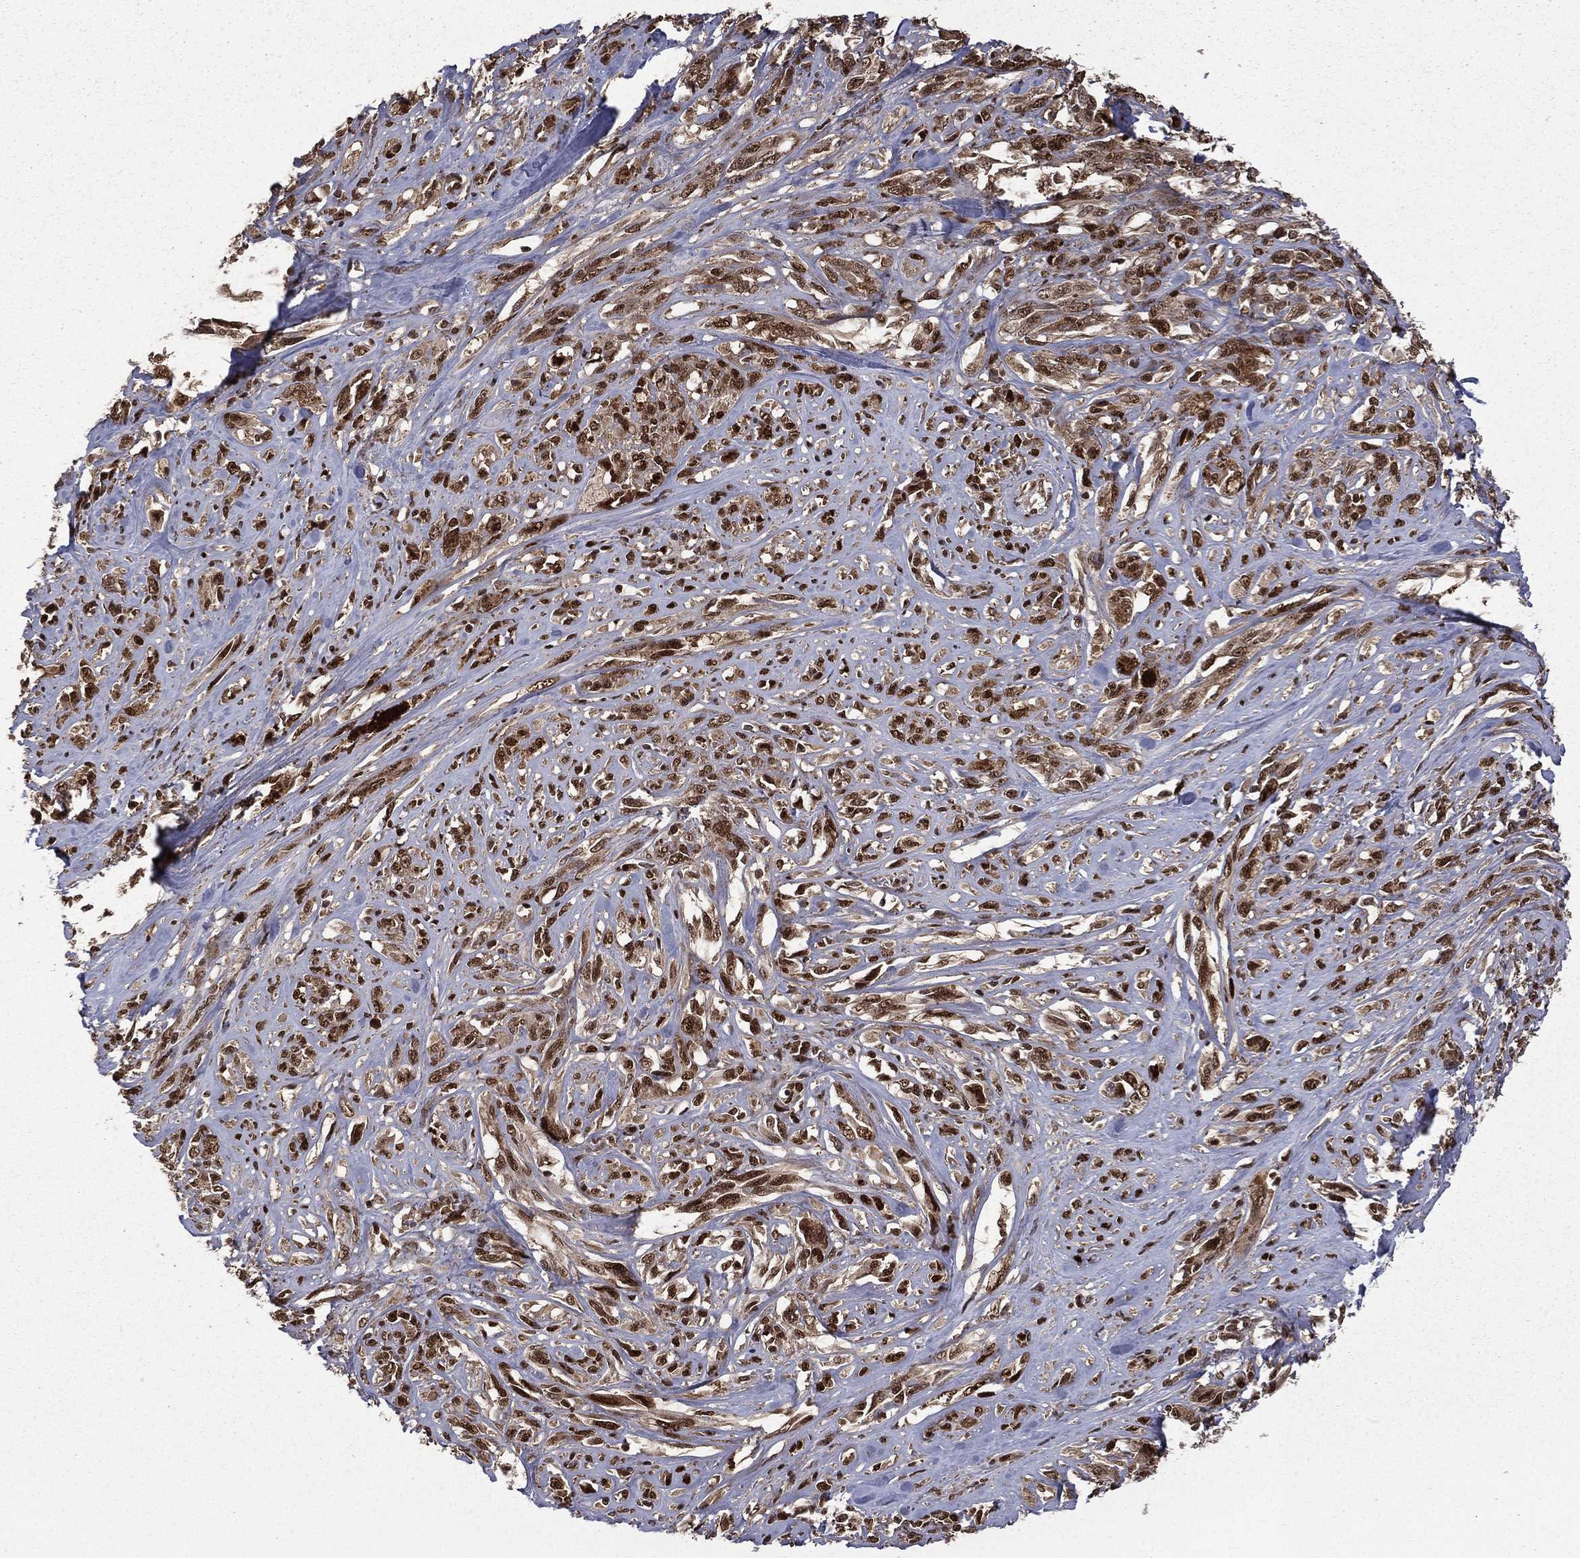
{"staining": {"intensity": "strong", "quantity": "25%-75%", "location": "nuclear"}, "tissue": "melanoma", "cell_type": "Tumor cells", "image_type": "cancer", "snomed": [{"axis": "morphology", "description": "Malignant melanoma, NOS"}, {"axis": "topography", "description": "Skin"}], "caption": "Melanoma tissue demonstrates strong nuclear expression in about 25%-75% of tumor cells, visualized by immunohistochemistry. The staining was performed using DAB (3,3'-diaminobenzidine) to visualize the protein expression in brown, while the nuclei were stained in blue with hematoxylin (Magnification: 20x).", "gene": "JMJD6", "patient": {"sex": "female", "age": 91}}